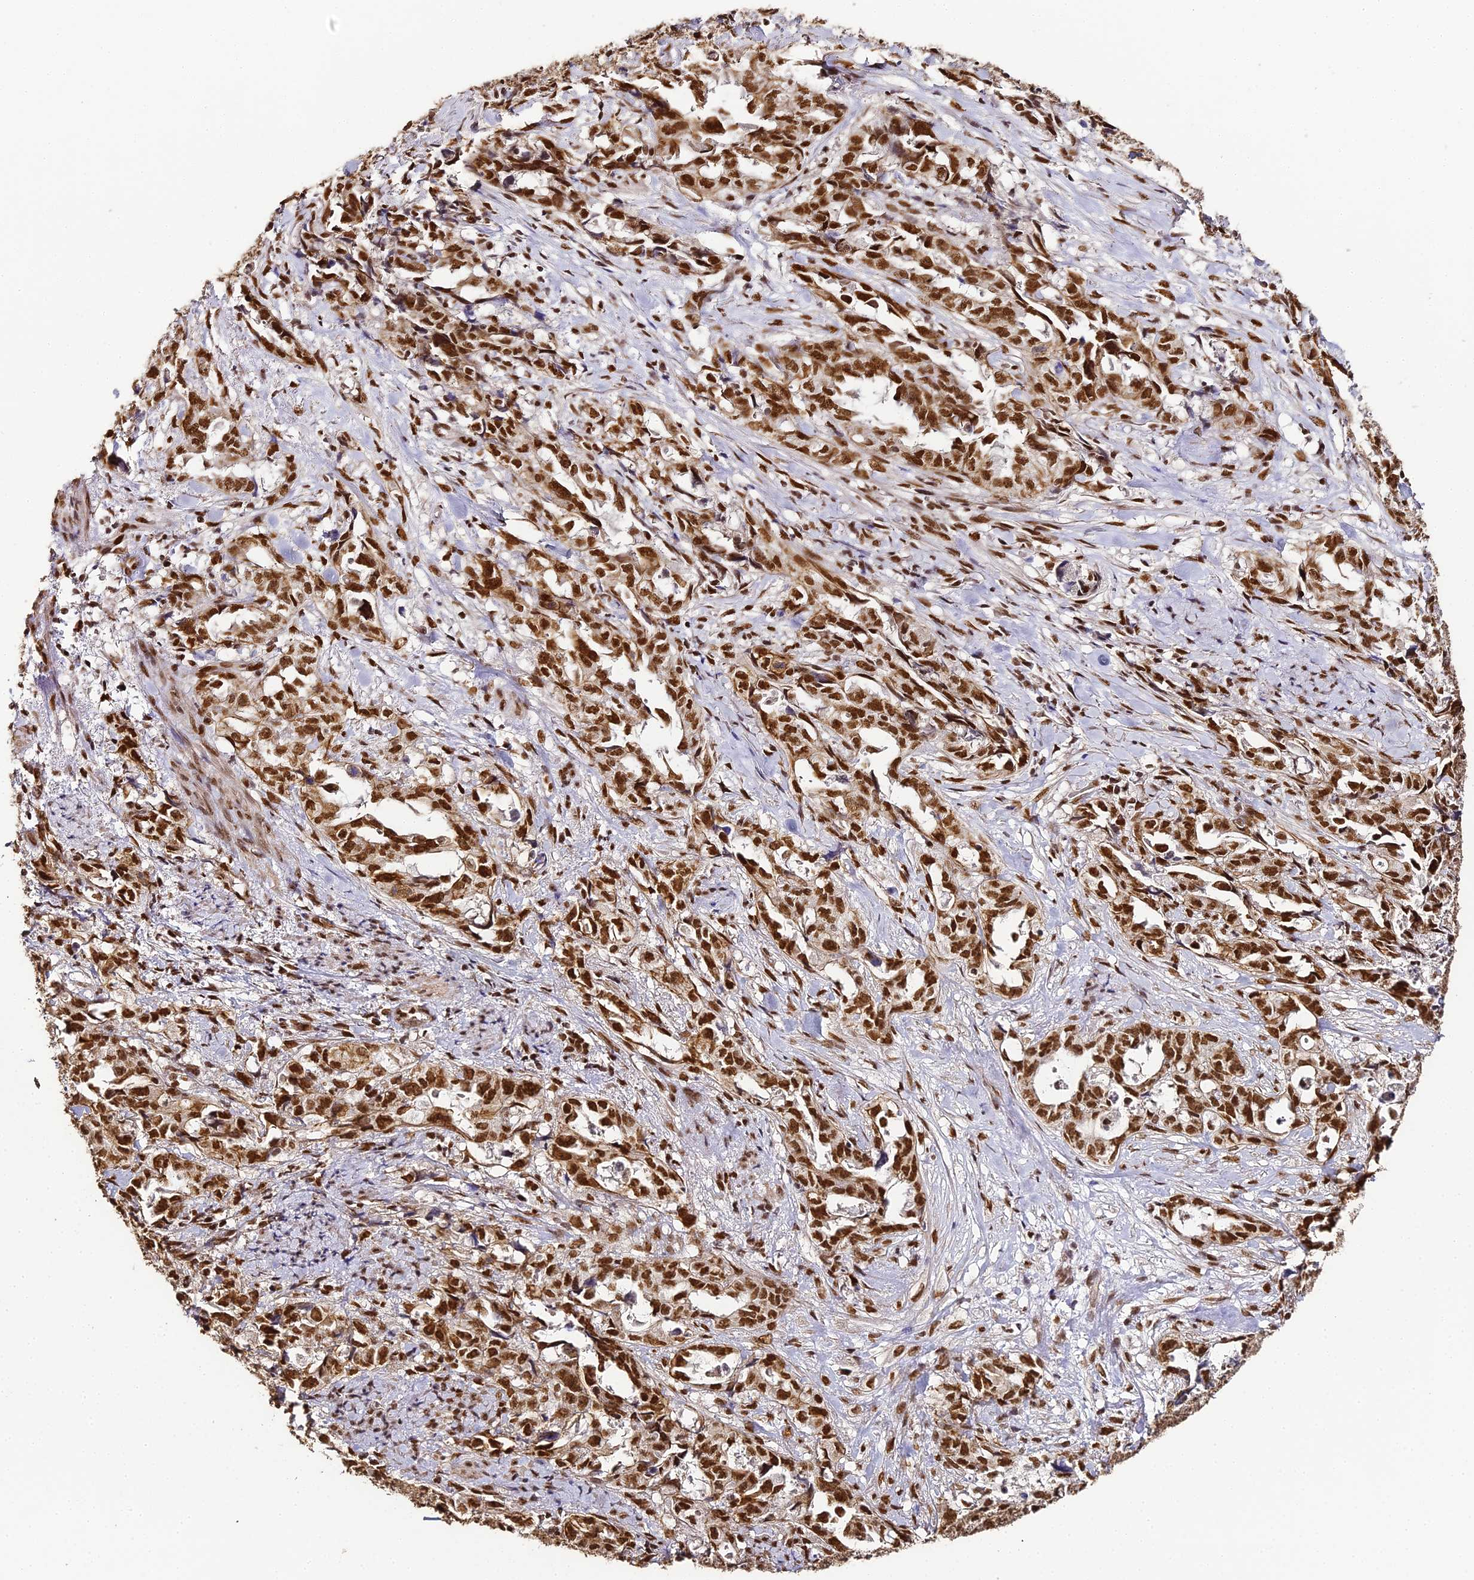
{"staining": {"intensity": "strong", "quantity": ">75%", "location": "nuclear"}, "tissue": "endometrial cancer", "cell_type": "Tumor cells", "image_type": "cancer", "snomed": [{"axis": "morphology", "description": "Adenocarcinoma, NOS"}, {"axis": "topography", "description": "Endometrium"}], "caption": "Endometrial cancer stained for a protein (brown) reveals strong nuclear positive staining in about >75% of tumor cells.", "gene": "HNRNPA1", "patient": {"sex": "female", "age": 65}}